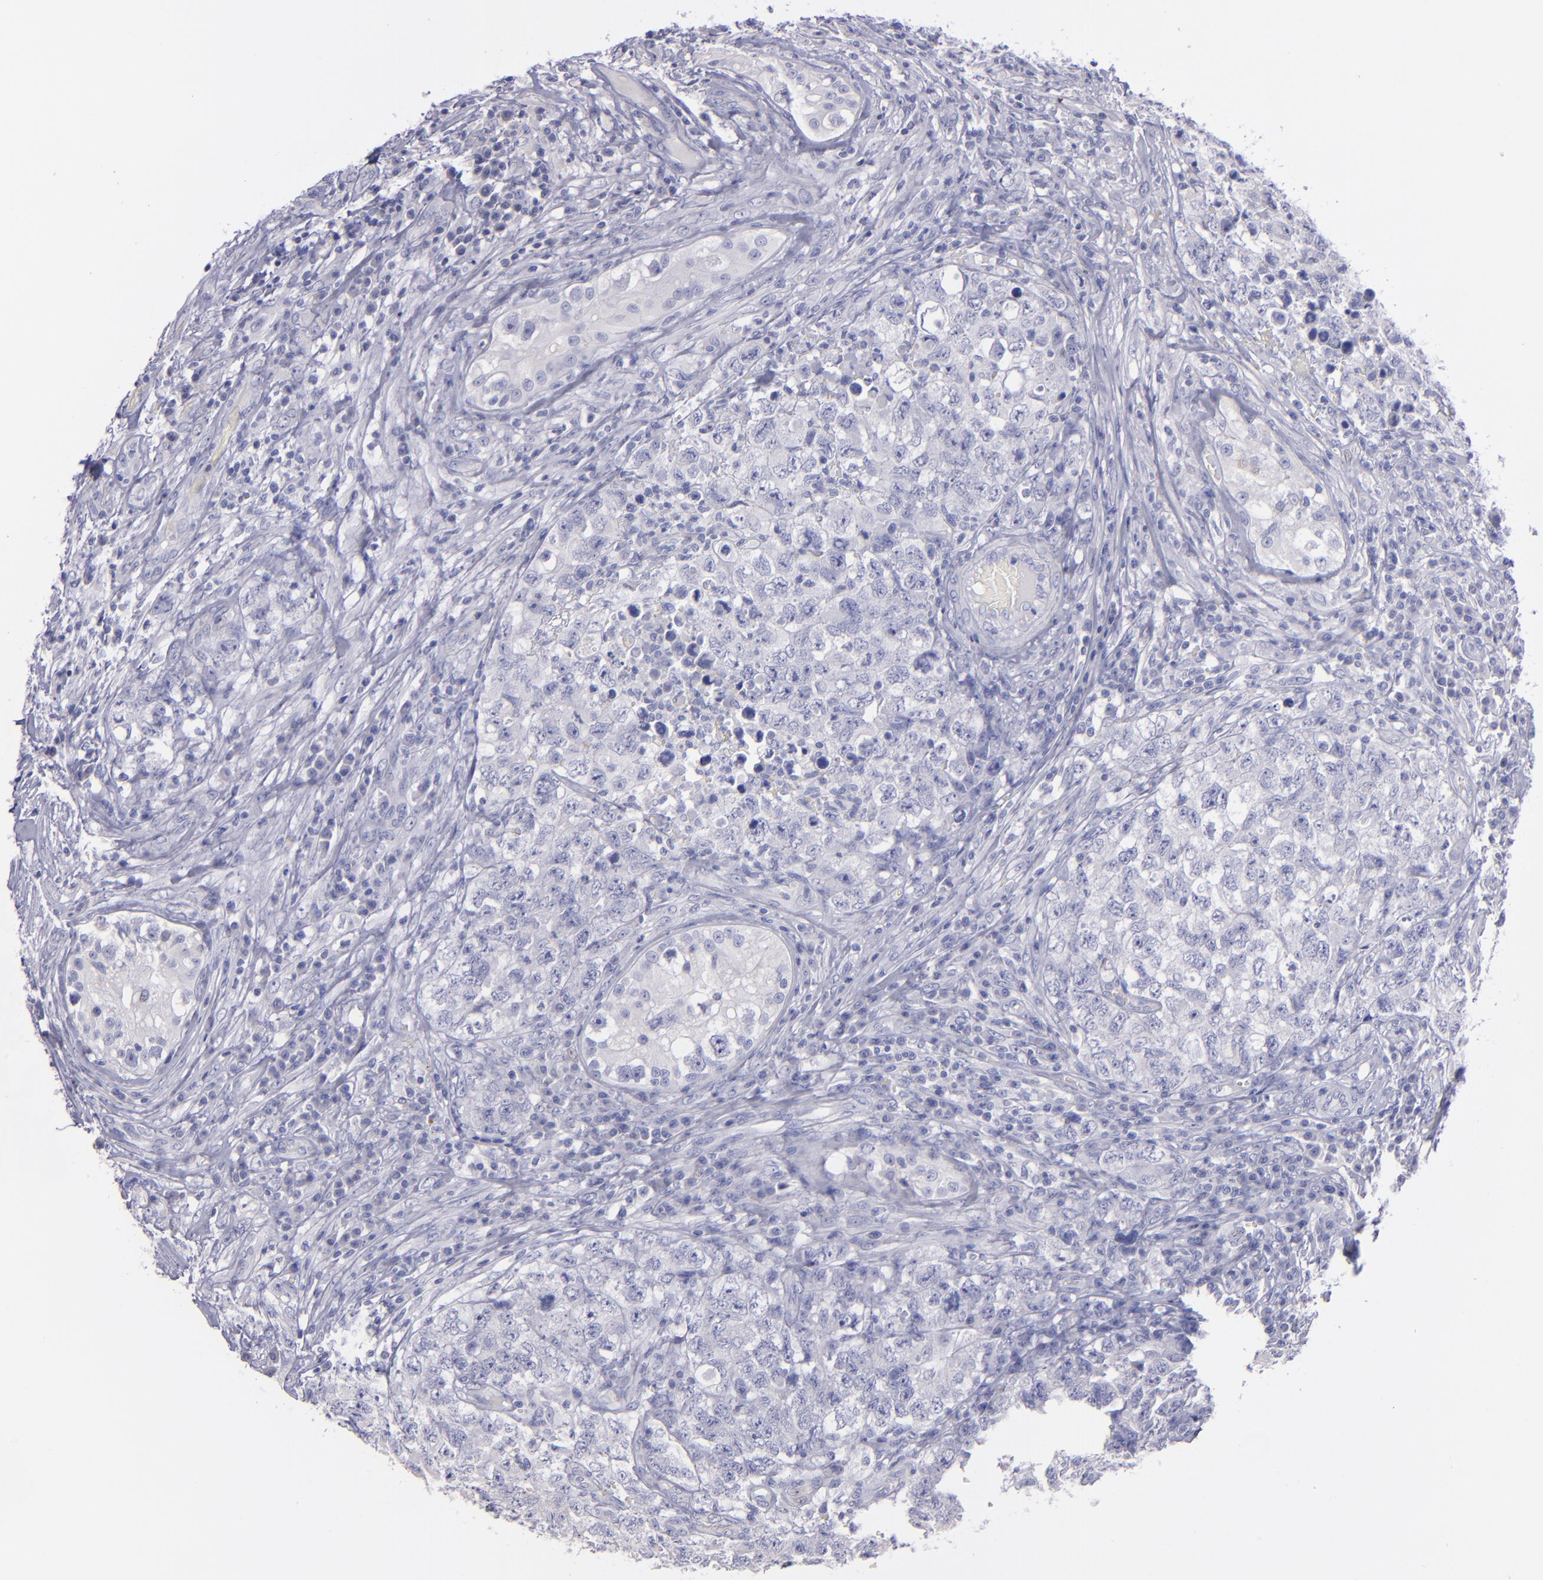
{"staining": {"intensity": "negative", "quantity": "none", "location": "none"}, "tissue": "testis cancer", "cell_type": "Tumor cells", "image_type": "cancer", "snomed": [{"axis": "morphology", "description": "Carcinoma, Embryonal, NOS"}, {"axis": "topography", "description": "Testis"}], "caption": "Immunohistochemistry (IHC) of human embryonal carcinoma (testis) exhibits no expression in tumor cells. (DAB immunohistochemistry visualized using brightfield microscopy, high magnification).", "gene": "SNAP25", "patient": {"sex": "male", "age": 31}}